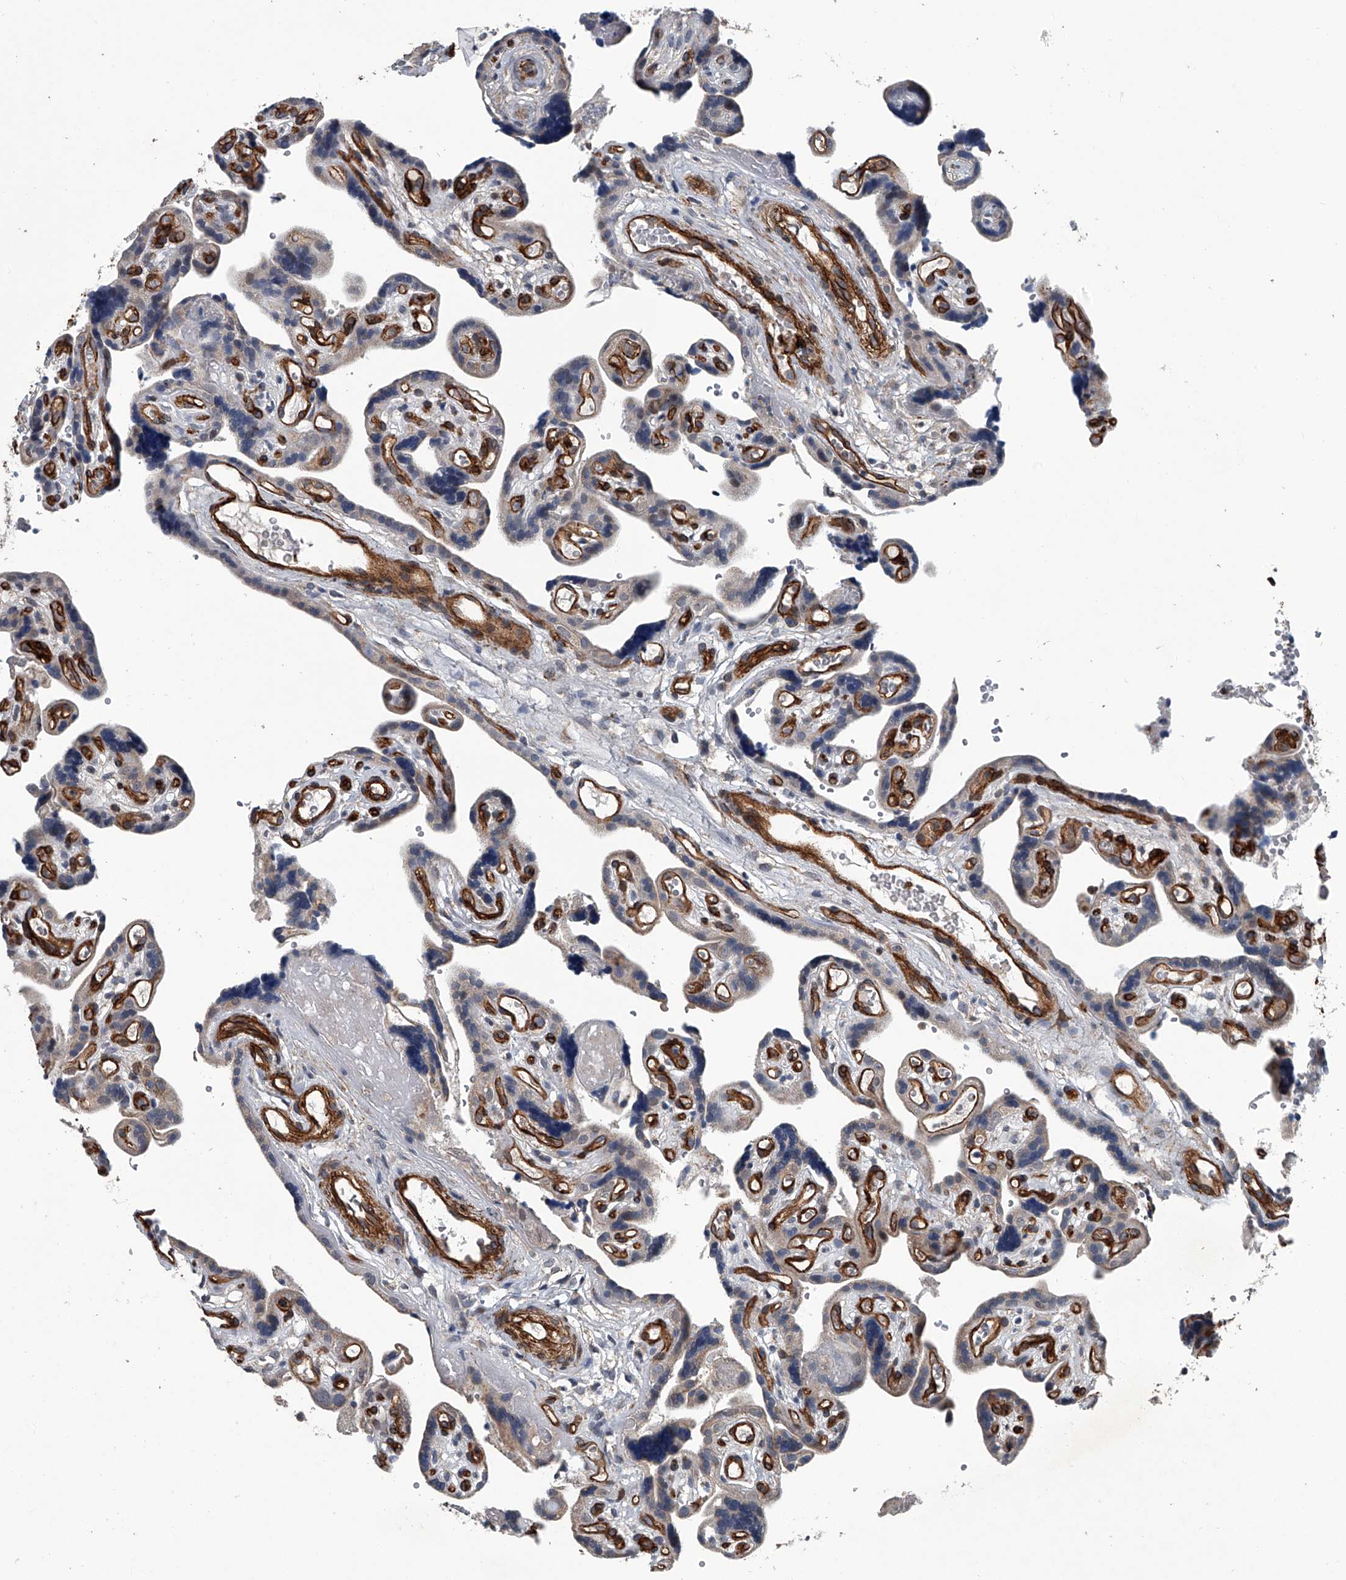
{"staining": {"intensity": "moderate", "quantity": ">75%", "location": "cytoplasmic/membranous"}, "tissue": "placenta", "cell_type": "Decidual cells", "image_type": "normal", "snomed": [{"axis": "morphology", "description": "Normal tissue, NOS"}, {"axis": "topography", "description": "Placenta"}], "caption": "Immunohistochemistry of normal human placenta shows medium levels of moderate cytoplasmic/membranous positivity in about >75% of decidual cells.", "gene": "LDLRAD2", "patient": {"sex": "female", "age": 30}}